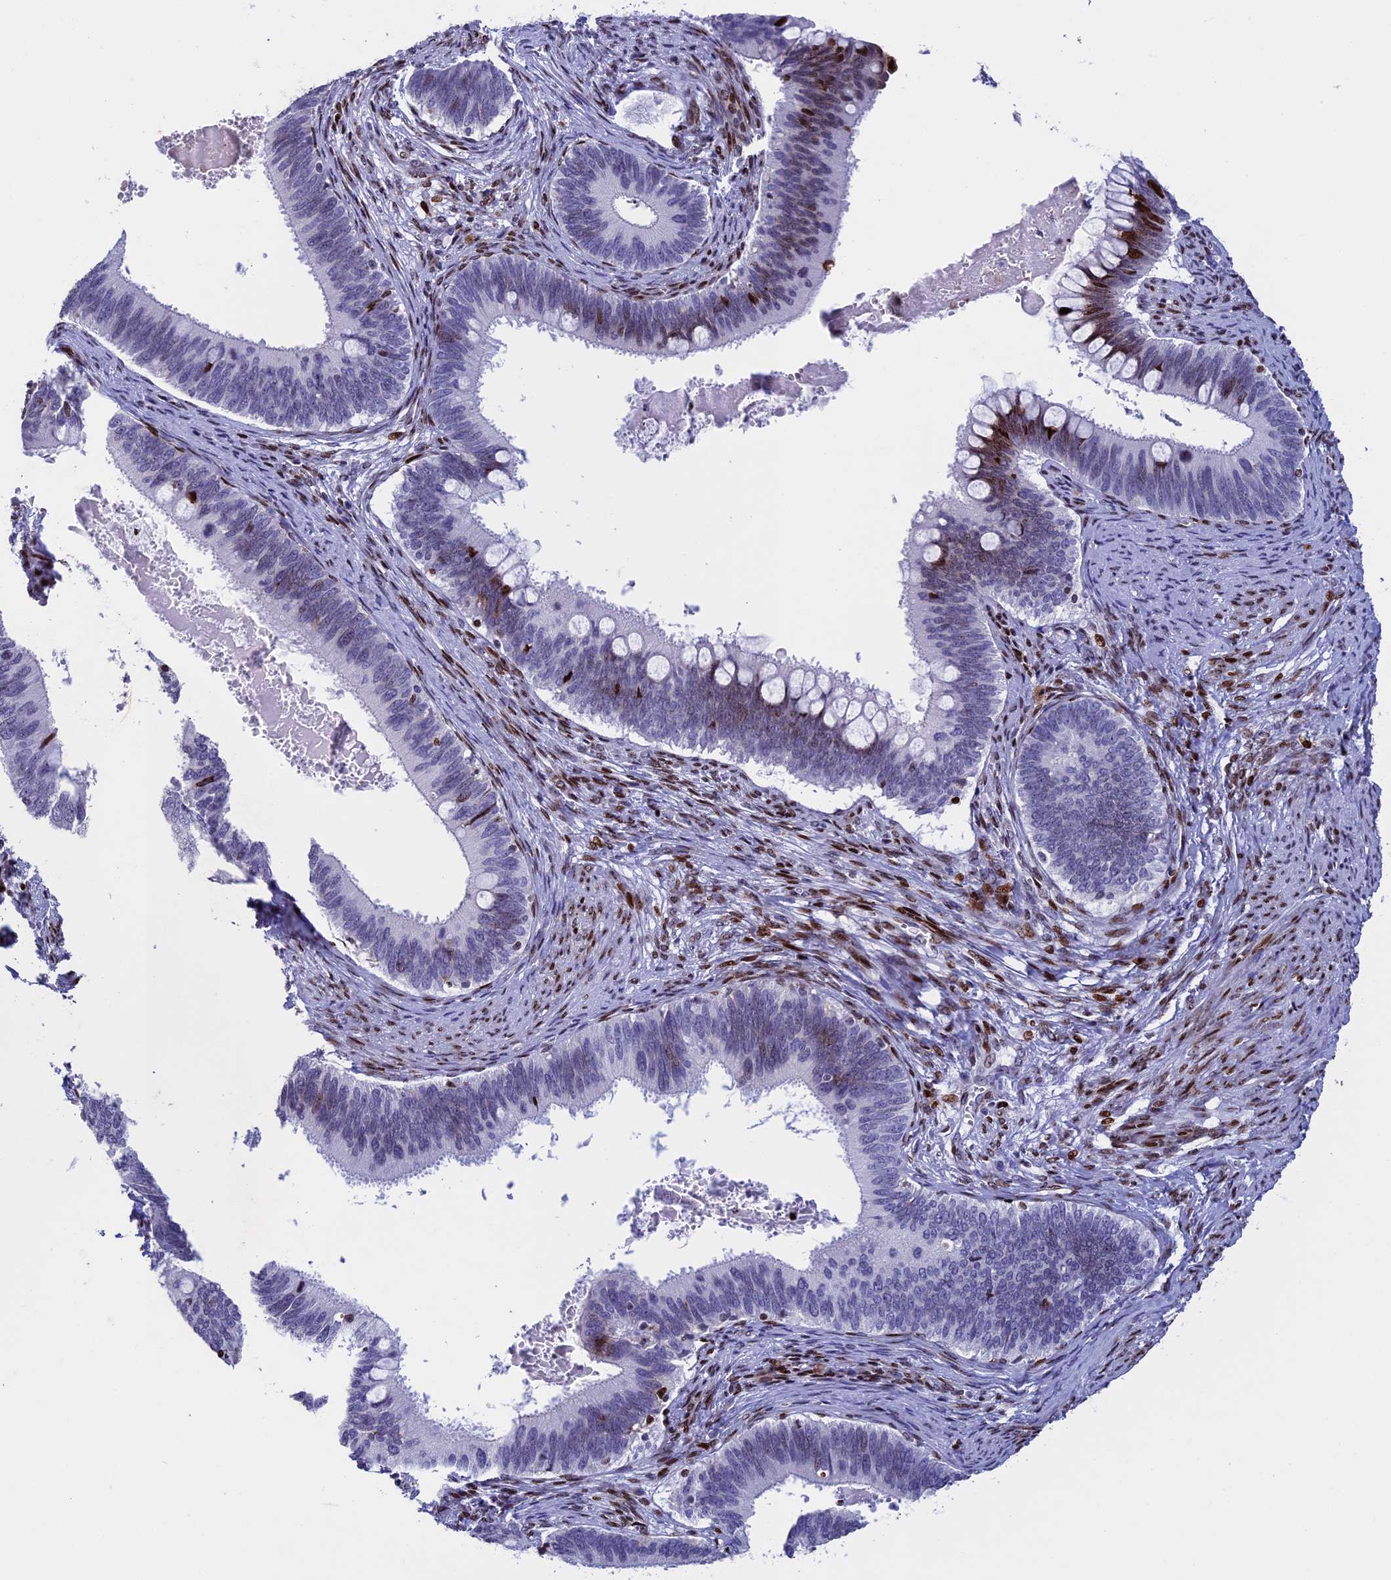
{"staining": {"intensity": "moderate", "quantity": "<25%", "location": "nuclear"}, "tissue": "cervical cancer", "cell_type": "Tumor cells", "image_type": "cancer", "snomed": [{"axis": "morphology", "description": "Adenocarcinoma, NOS"}, {"axis": "topography", "description": "Cervix"}], "caption": "Protein staining of cervical cancer (adenocarcinoma) tissue exhibits moderate nuclear staining in about <25% of tumor cells.", "gene": "BTBD3", "patient": {"sex": "female", "age": 42}}